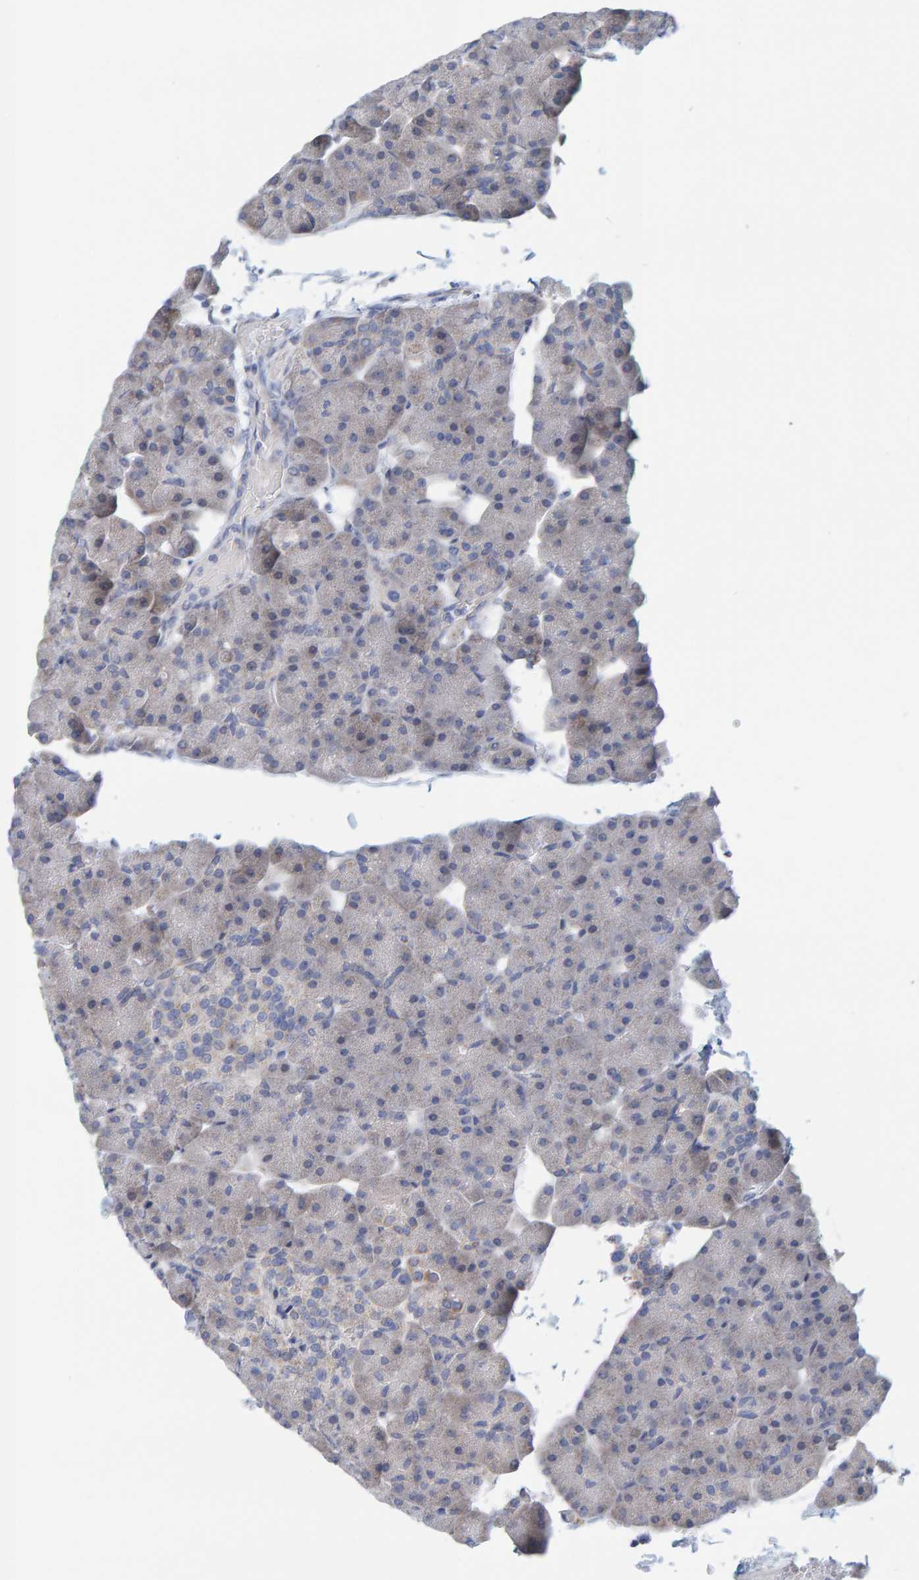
{"staining": {"intensity": "weak", "quantity": "<25%", "location": "cytoplasmic/membranous"}, "tissue": "pancreas", "cell_type": "Exocrine glandular cells", "image_type": "normal", "snomed": [{"axis": "morphology", "description": "Normal tissue, NOS"}, {"axis": "topography", "description": "Pancreas"}], "caption": "Pancreas was stained to show a protein in brown. There is no significant expression in exocrine glandular cells. (DAB (3,3'-diaminobenzidine) immunohistochemistry (IHC), high magnification).", "gene": "ZC3H3", "patient": {"sex": "male", "age": 35}}